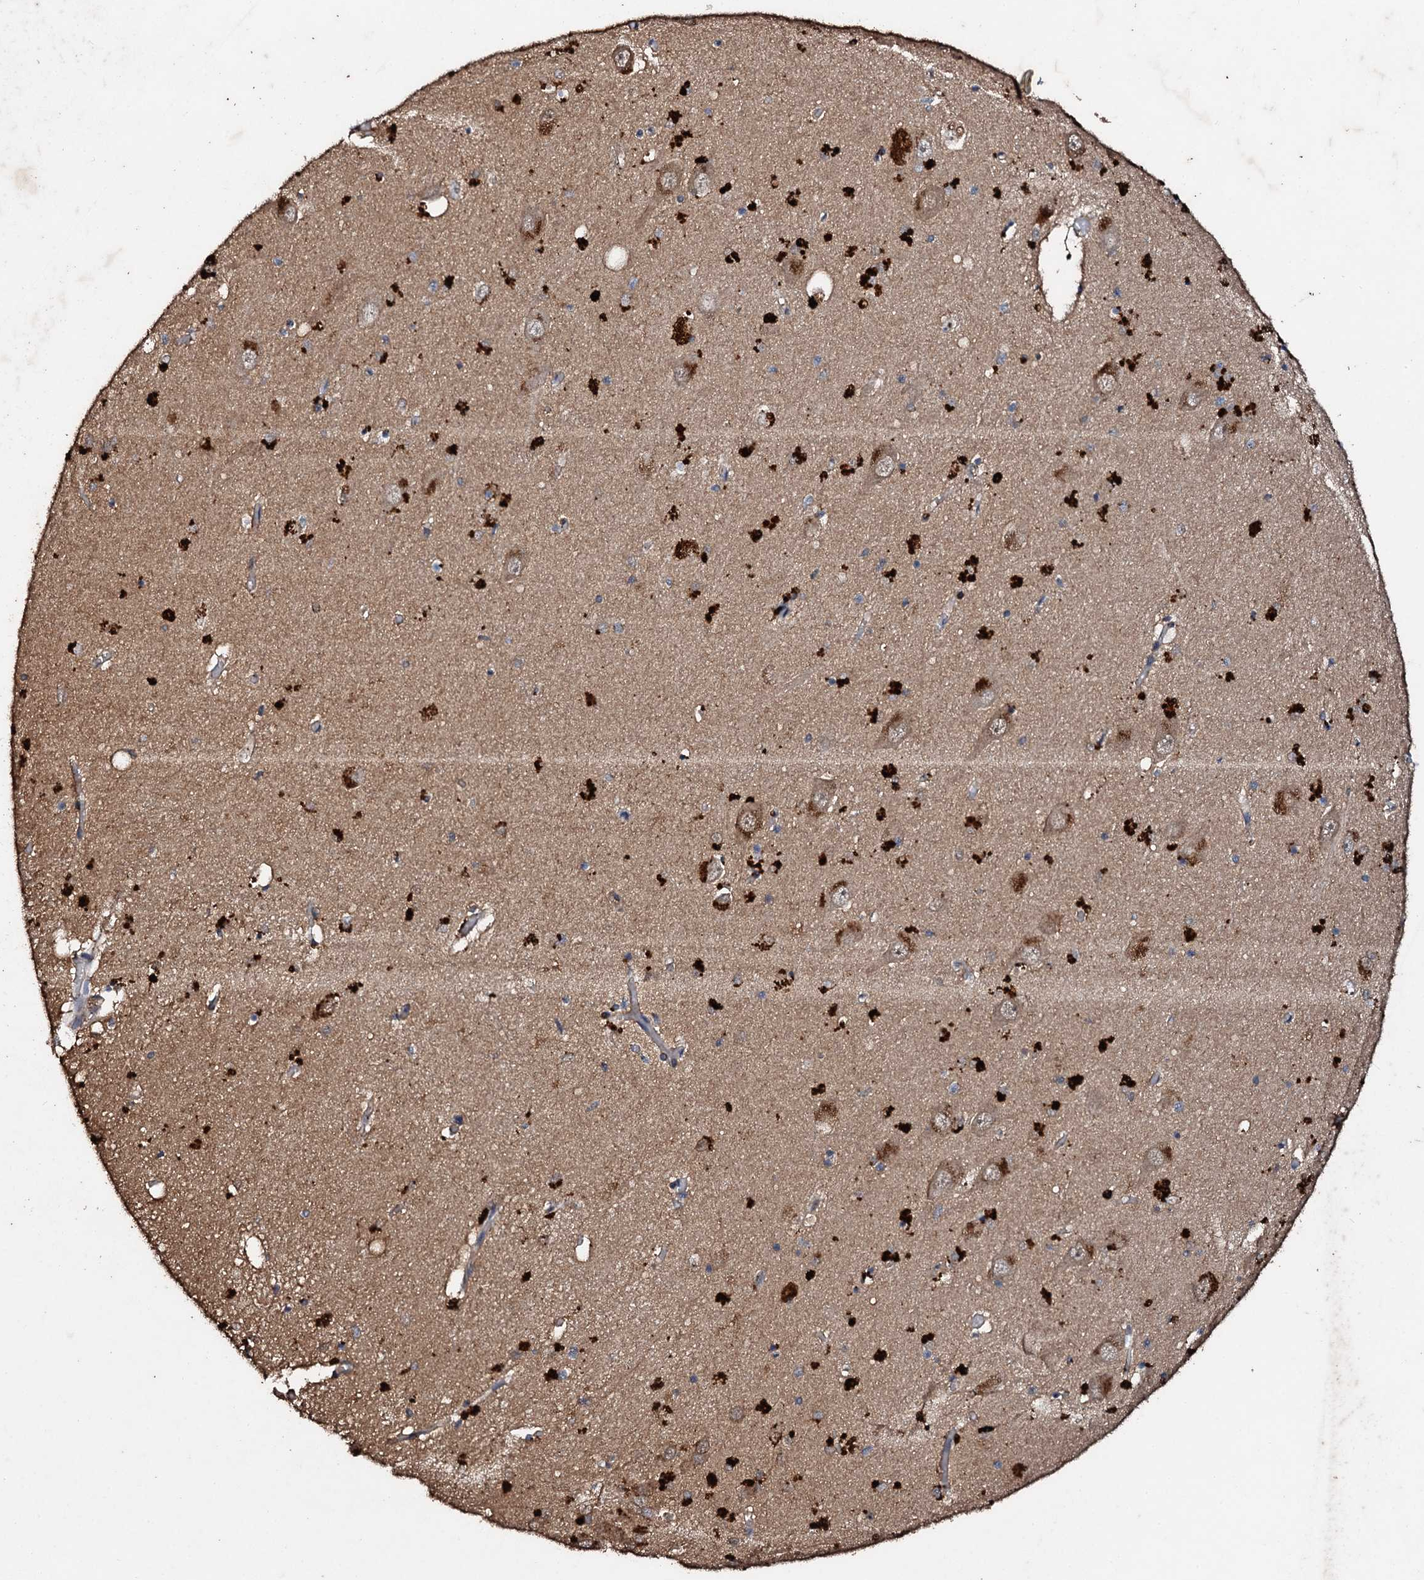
{"staining": {"intensity": "strong", "quantity": "<25%", "location": "cytoplasmic/membranous"}, "tissue": "hippocampus", "cell_type": "Glial cells", "image_type": "normal", "snomed": [{"axis": "morphology", "description": "Normal tissue, NOS"}, {"axis": "topography", "description": "Hippocampus"}], "caption": "Strong cytoplasmic/membranous staining is appreciated in about <25% of glial cells in benign hippocampus. The protein is stained brown, and the nuclei are stained in blue (DAB IHC with brightfield microscopy, high magnification).", "gene": "ADAMTS10", "patient": {"sex": "male", "age": 70}}